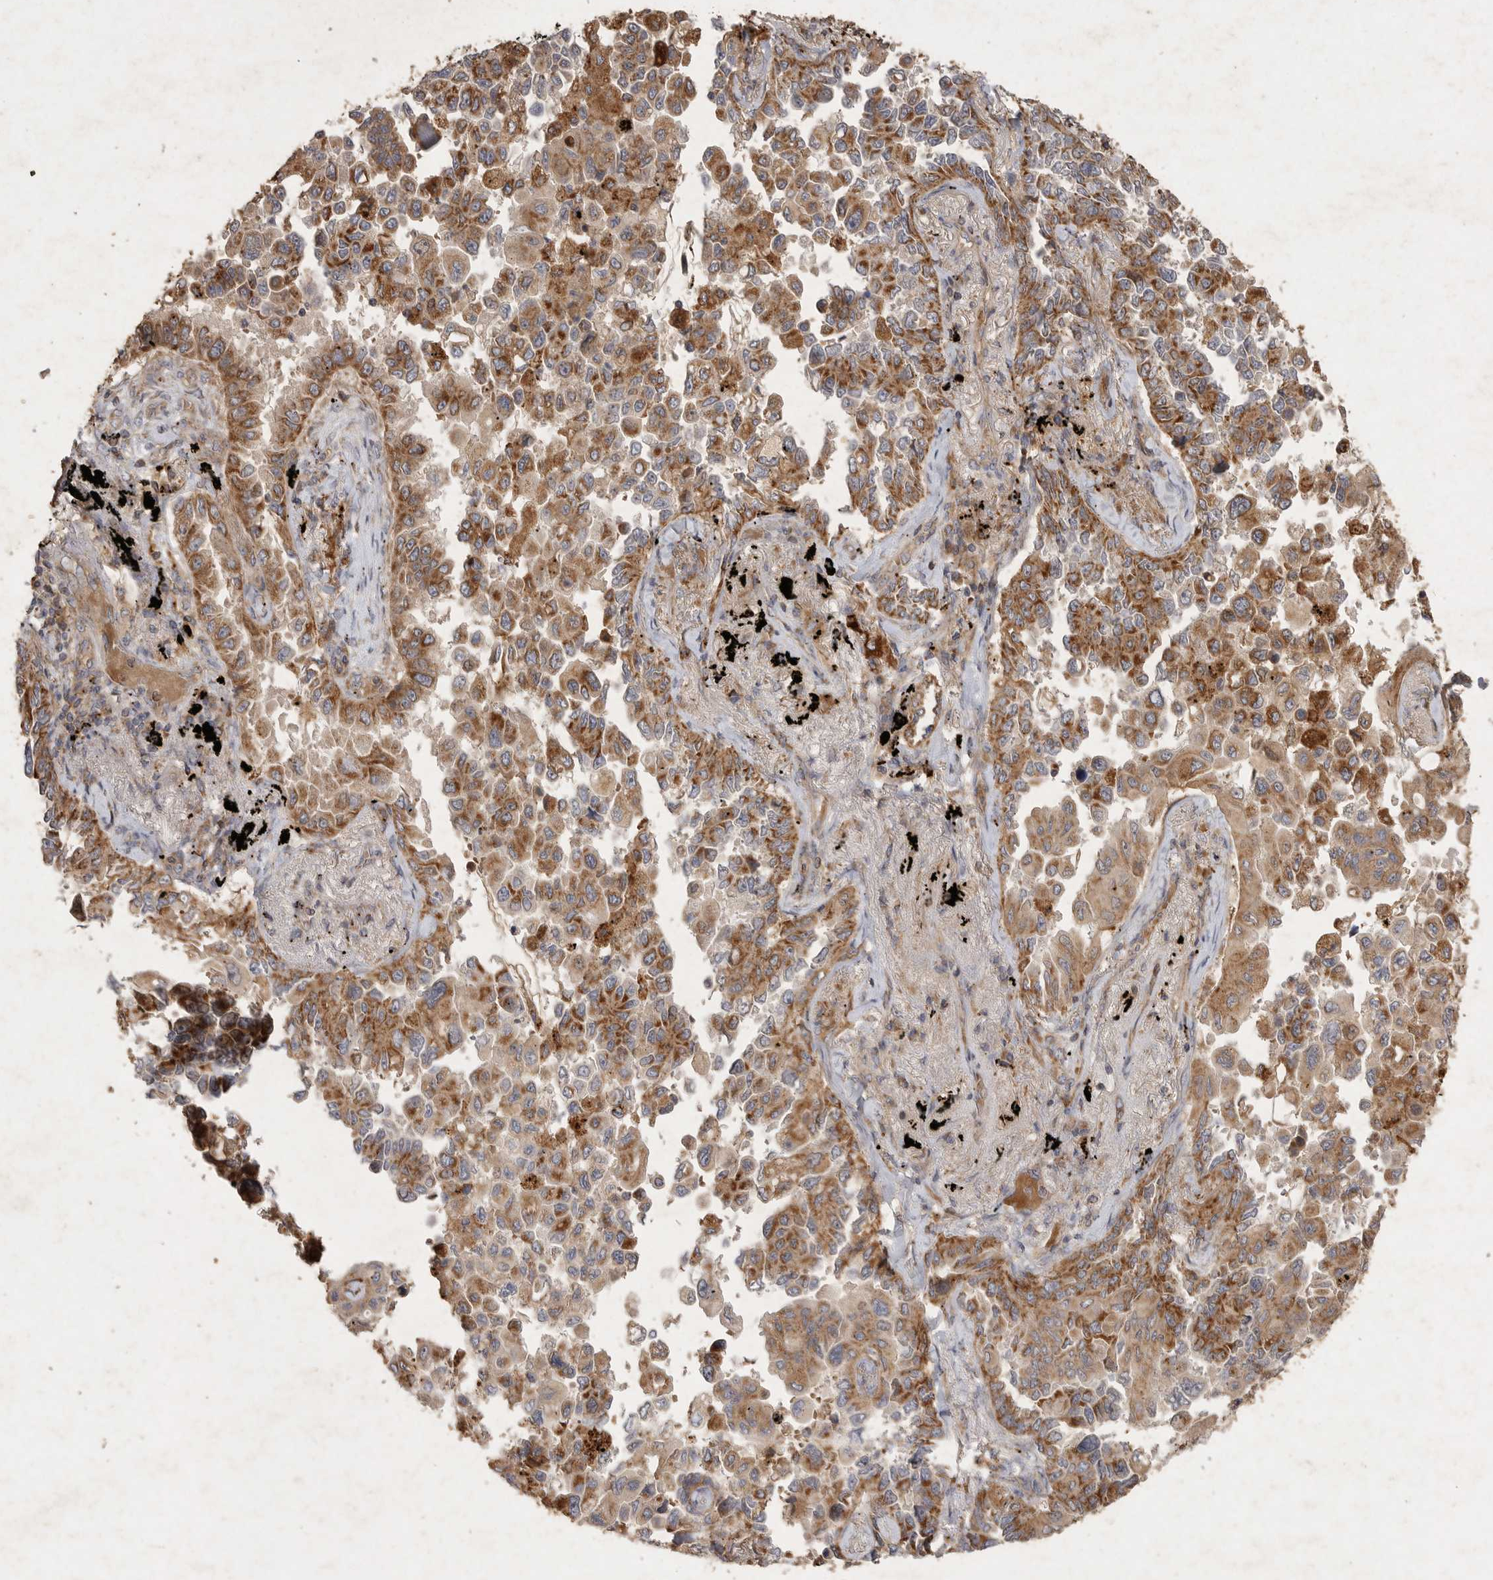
{"staining": {"intensity": "moderate", "quantity": ">75%", "location": "cytoplasmic/membranous"}, "tissue": "lung cancer", "cell_type": "Tumor cells", "image_type": "cancer", "snomed": [{"axis": "morphology", "description": "Adenocarcinoma, NOS"}, {"axis": "topography", "description": "Lung"}], "caption": "This photomicrograph reveals immunohistochemistry staining of lung cancer, with medium moderate cytoplasmic/membranous positivity in about >75% of tumor cells.", "gene": "MRPL41", "patient": {"sex": "female", "age": 67}}